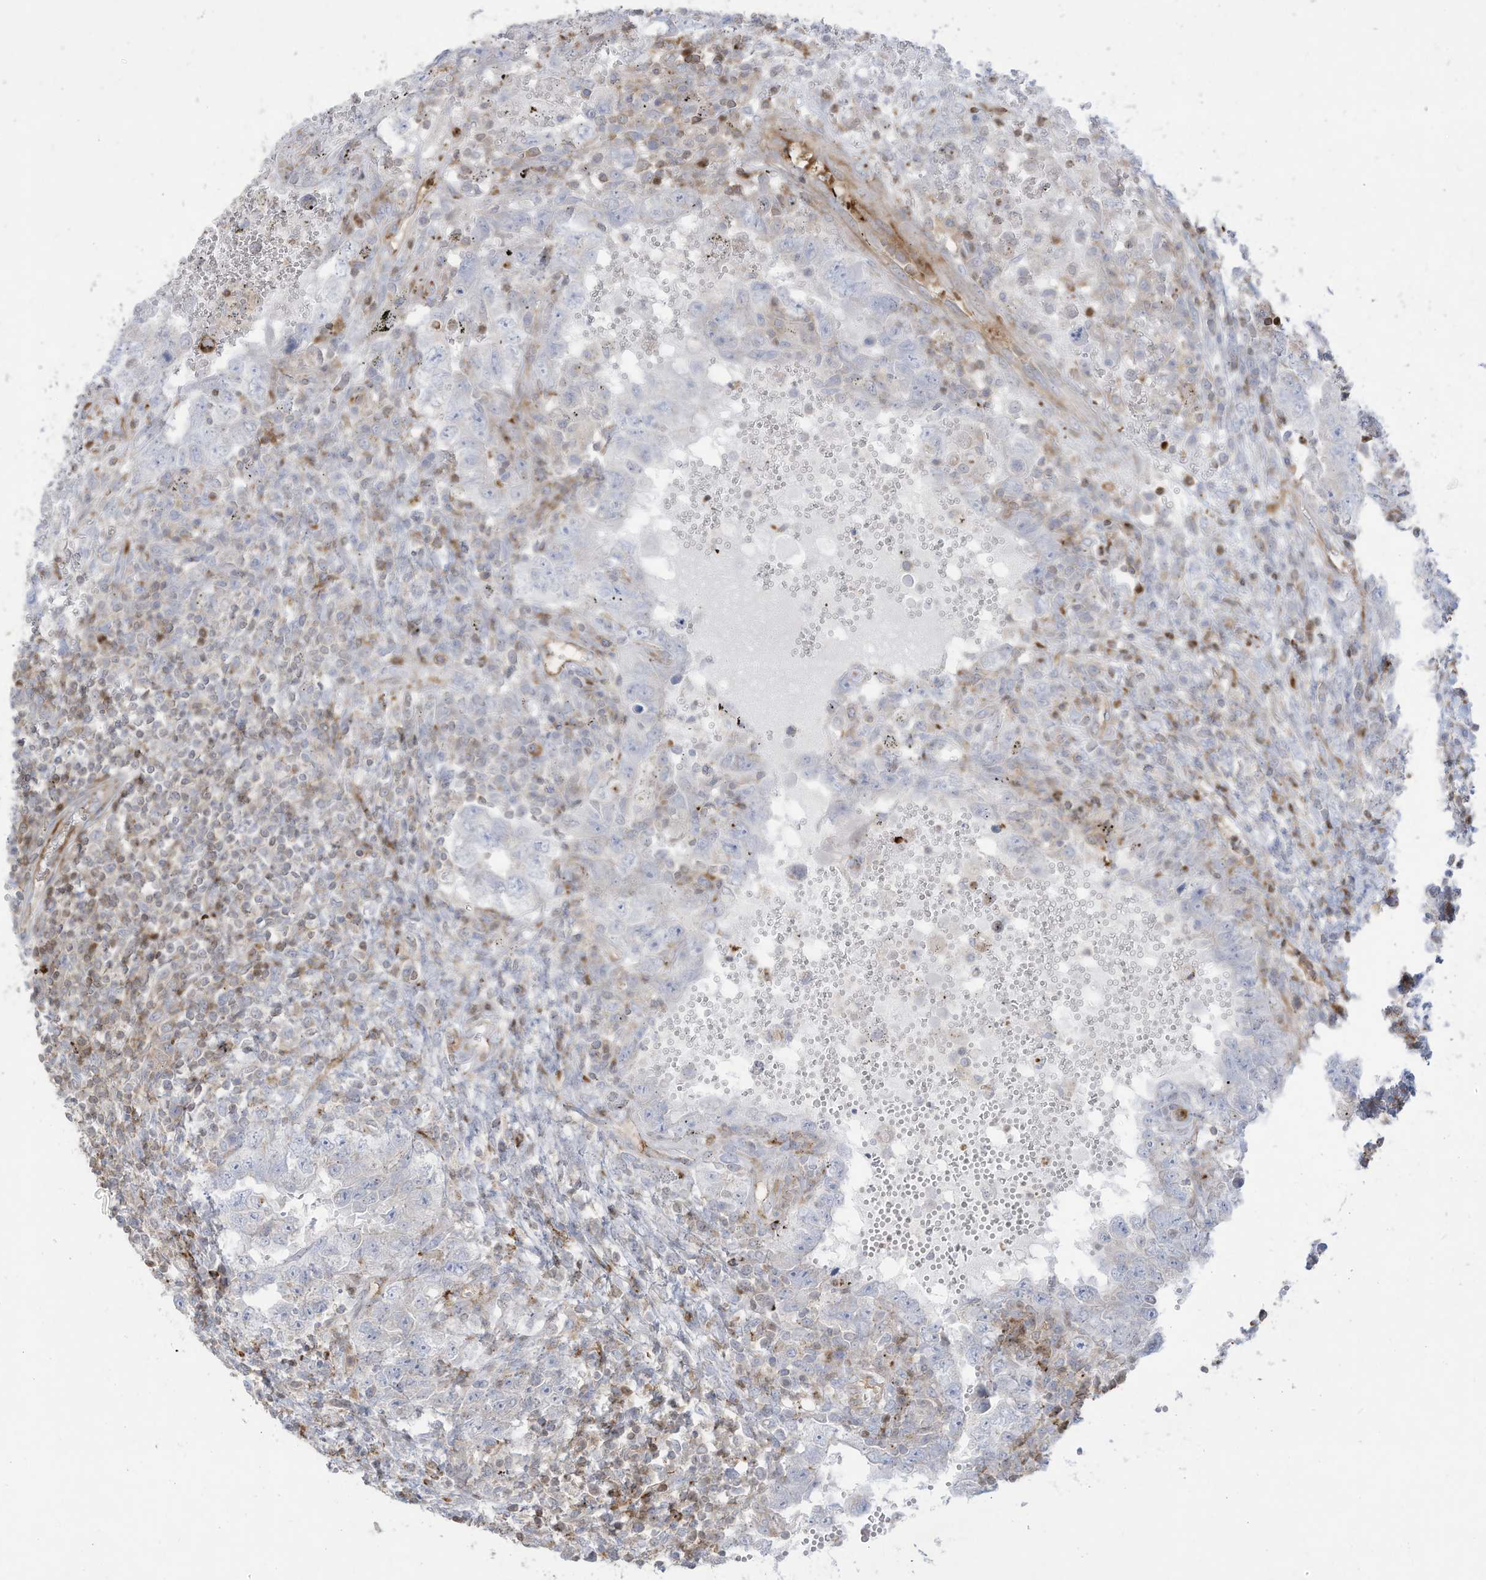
{"staining": {"intensity": "negative", "quantity": "none", "location": "none"}, "tissue": "testis cancer", "cell_type": "Tumor cells", "image_type": "cancer", "snomed": [{"axis": "morphology", "description": "Carcinoma, Embryonal, NOS"}, {"axis": "topography", "description": "Testis"}], "caption": "A histopathology image of human testis cancer (embryonal carcinoma) is negative for staining in tumor cells.", "gene": "THNSL2", "patient": {"sex": "male", "age": 26}}